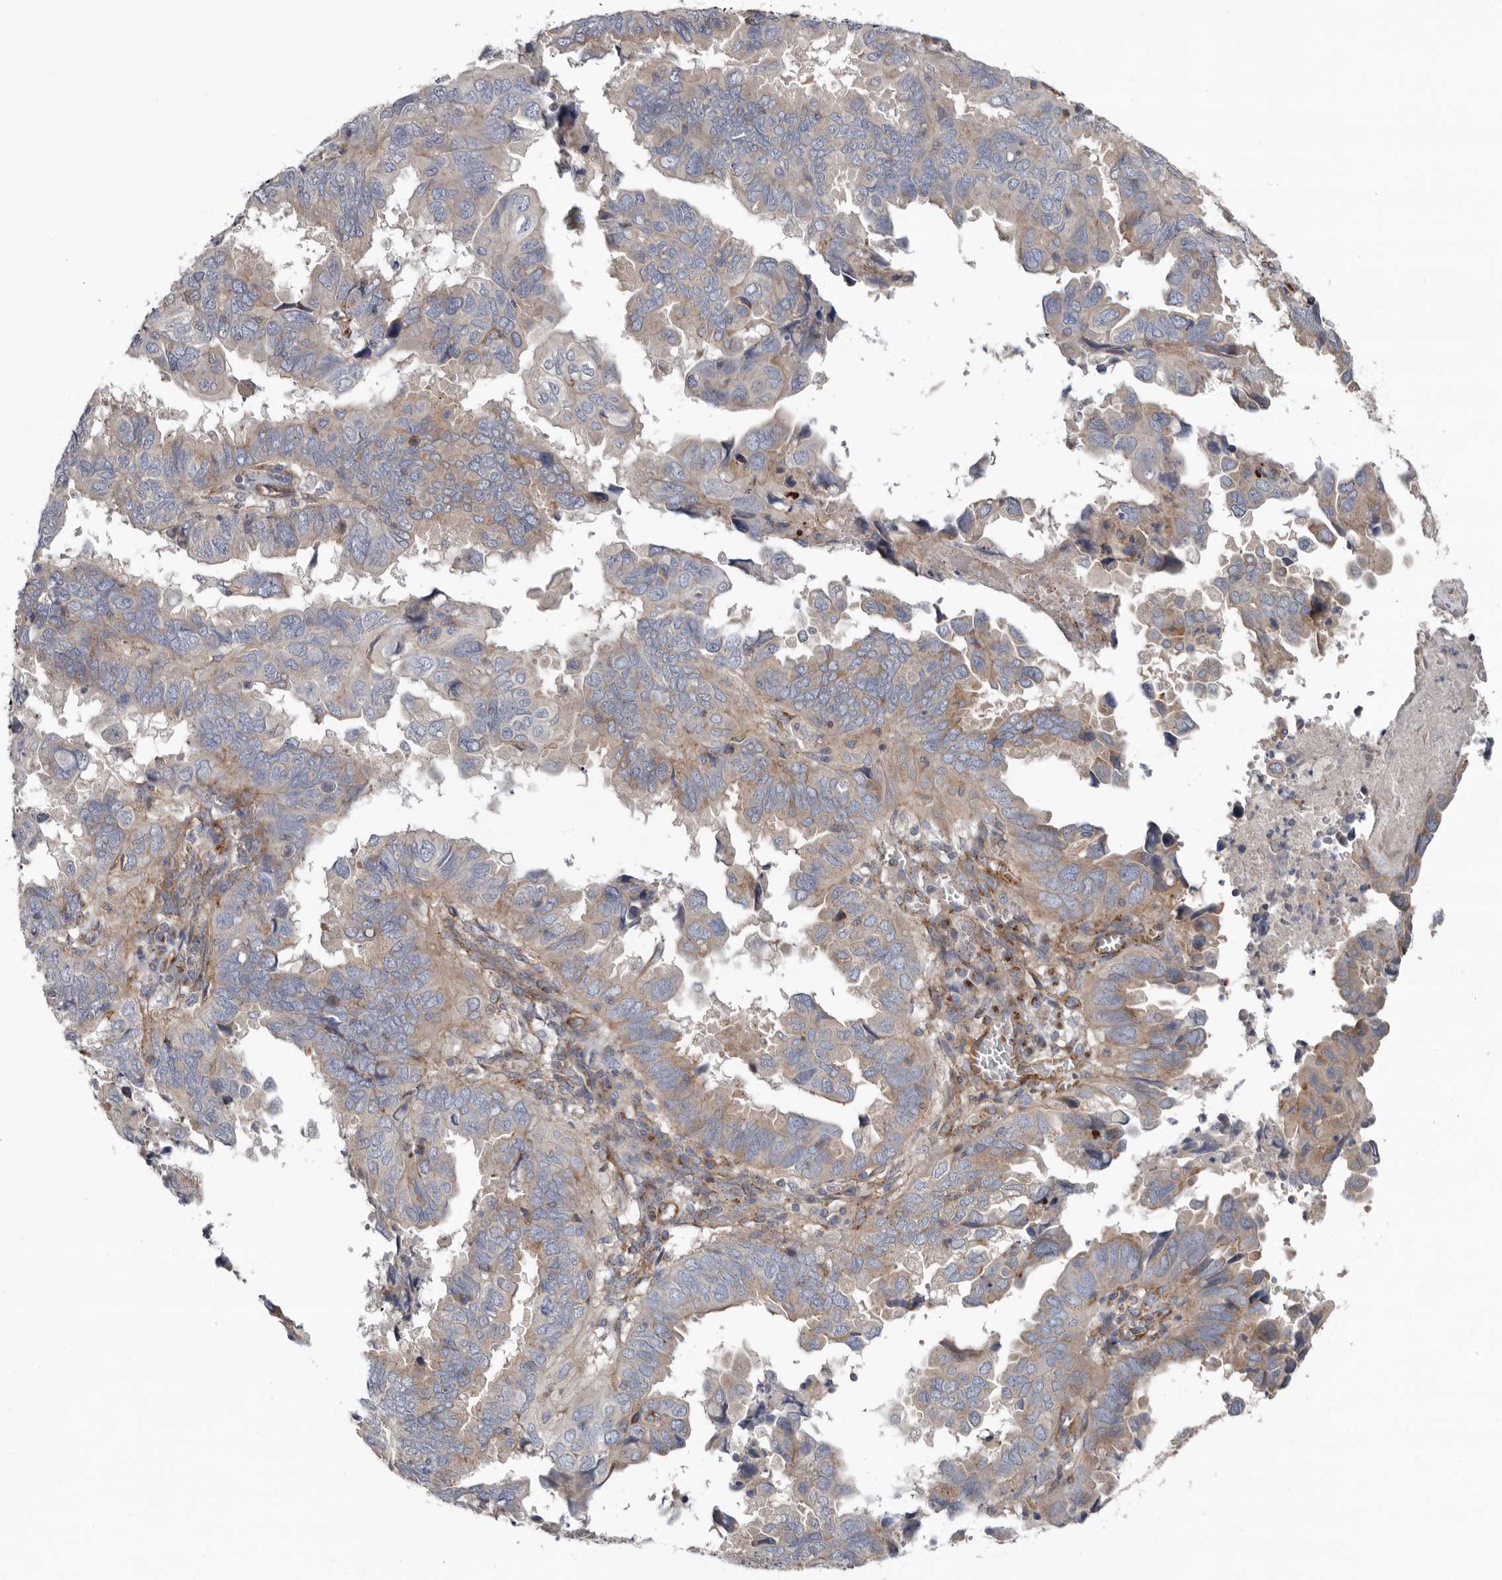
{"staining": {"intensity": "weak", "quantity": "25%-75%", "location": "cytoplasmic/membranous"}, "tissue": "endometrial cancer", "cell_type": "Tumor cells", "image_type": "cancer", "snomed": [{"axis": "morphology", "description": "Adenocarcinoma, NOS"}, {"axis": "topography", "description": "Uterus"}], "caption": "Endometrial cancer was stained to show a protein in brown. There is low levels of weak cytoplasmic/membranous positivity in approximately 25%-75% of tumor cells.", "gene": "LUZP1", "patient": {"sex": "female", "age": 77}}